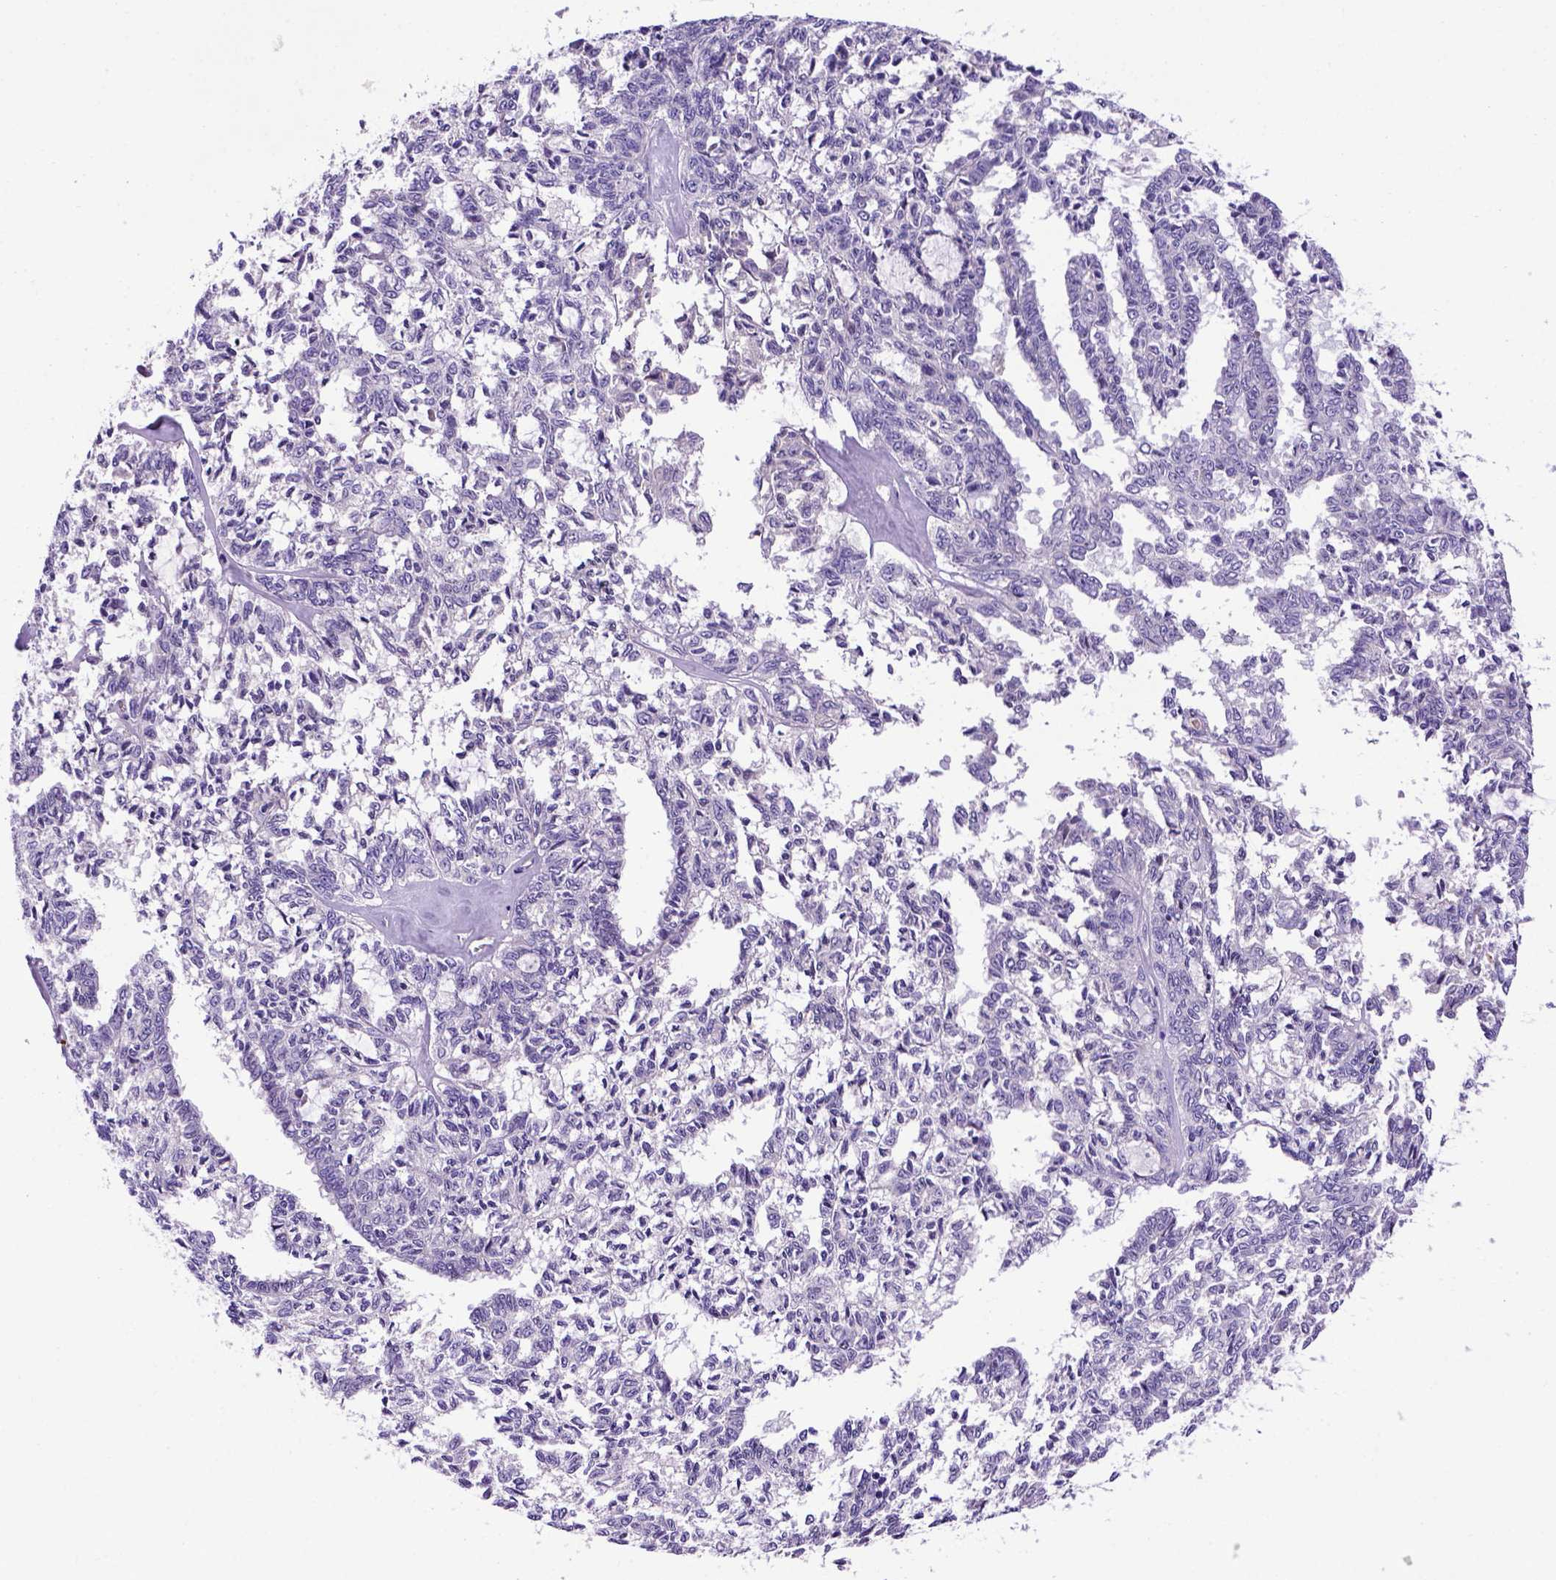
{"staining": {"intensity": "negative", "quantity": "none", "location": "none"}, "tissue": "ovarian cancer", "cell_type": "Tumor cells", "image_type": "cancer", "snomed": [{"axis": "morphology", "description": "Cystadenocarcinoma, serous, NOS"}, {"axis": "topography", "description": "Ovary"}], "caption": "Serous cystadenocarcinoma (ovarian) stained for a protein using IHC reveals no staining tumor cells.", "gene": "ADAM12", "patient": {"sex": "female", "age": 71}}